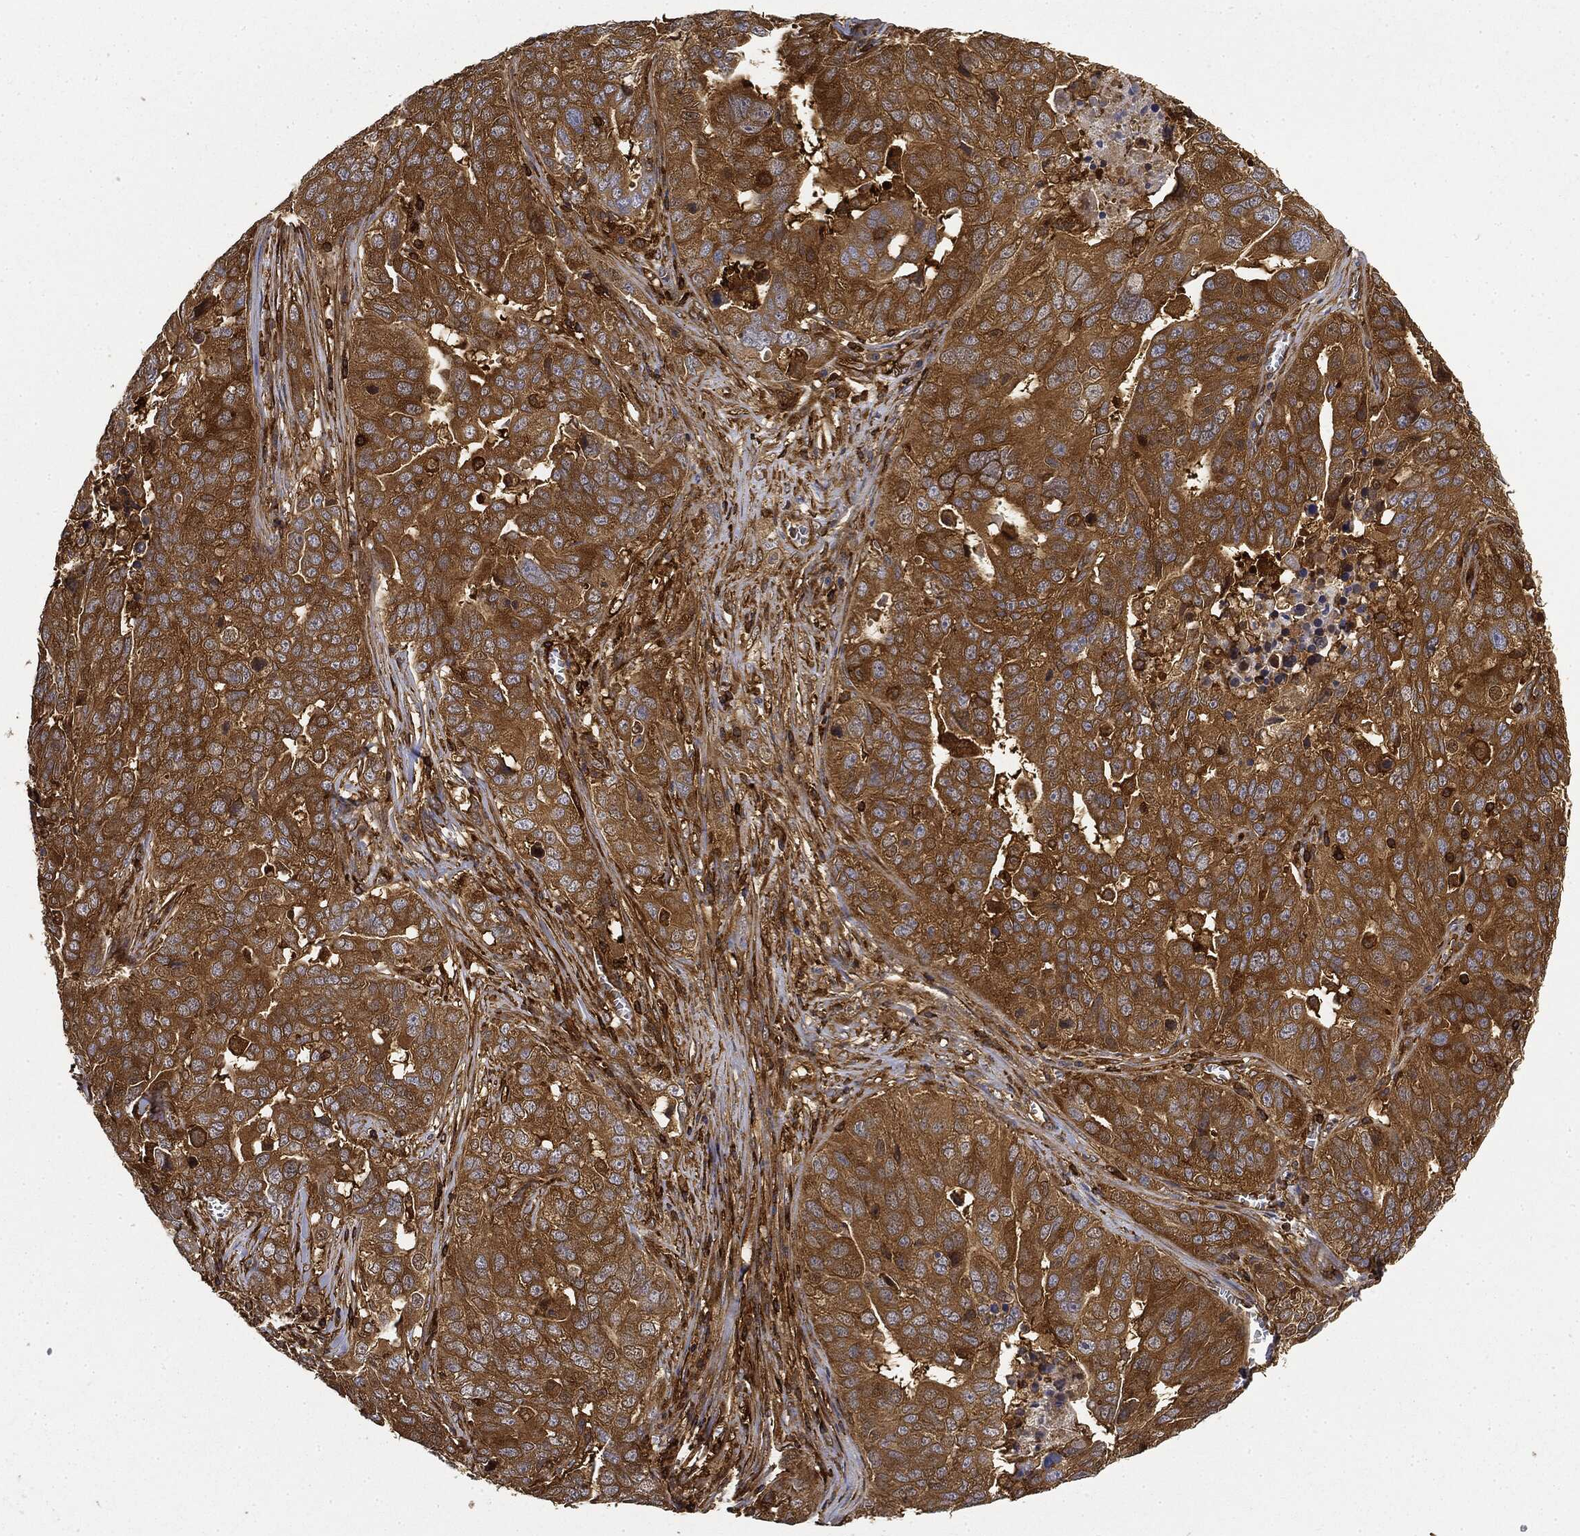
{"staining": {"intensity": "strong", "quantity": "25%-75%", "location": "cytoplasmic/membranous"}, "tissue": "ovarian cancer", "cell_type": "Tumor cells", "image_type": "cancer", "snomed": [{"axis": "morphology", "description": "Carcinoma, endometroid"}, {"axis": "topography", "description": "Soft tissue"}, {"axis": "topography", "description": "Ovary"}], "caption": "Immunohistochemical staining of human ovarian cancer reveals high levels of strong cytoplasmic/membranous positivity in approximately 25%-75% of tumor cells. (DAB (3,3'-diaminobenzidine) IHC, brown staining for protein, blue staining for nuclei).", "gene": "WDR1", "patient": {"sex": "female", "age": 52}}